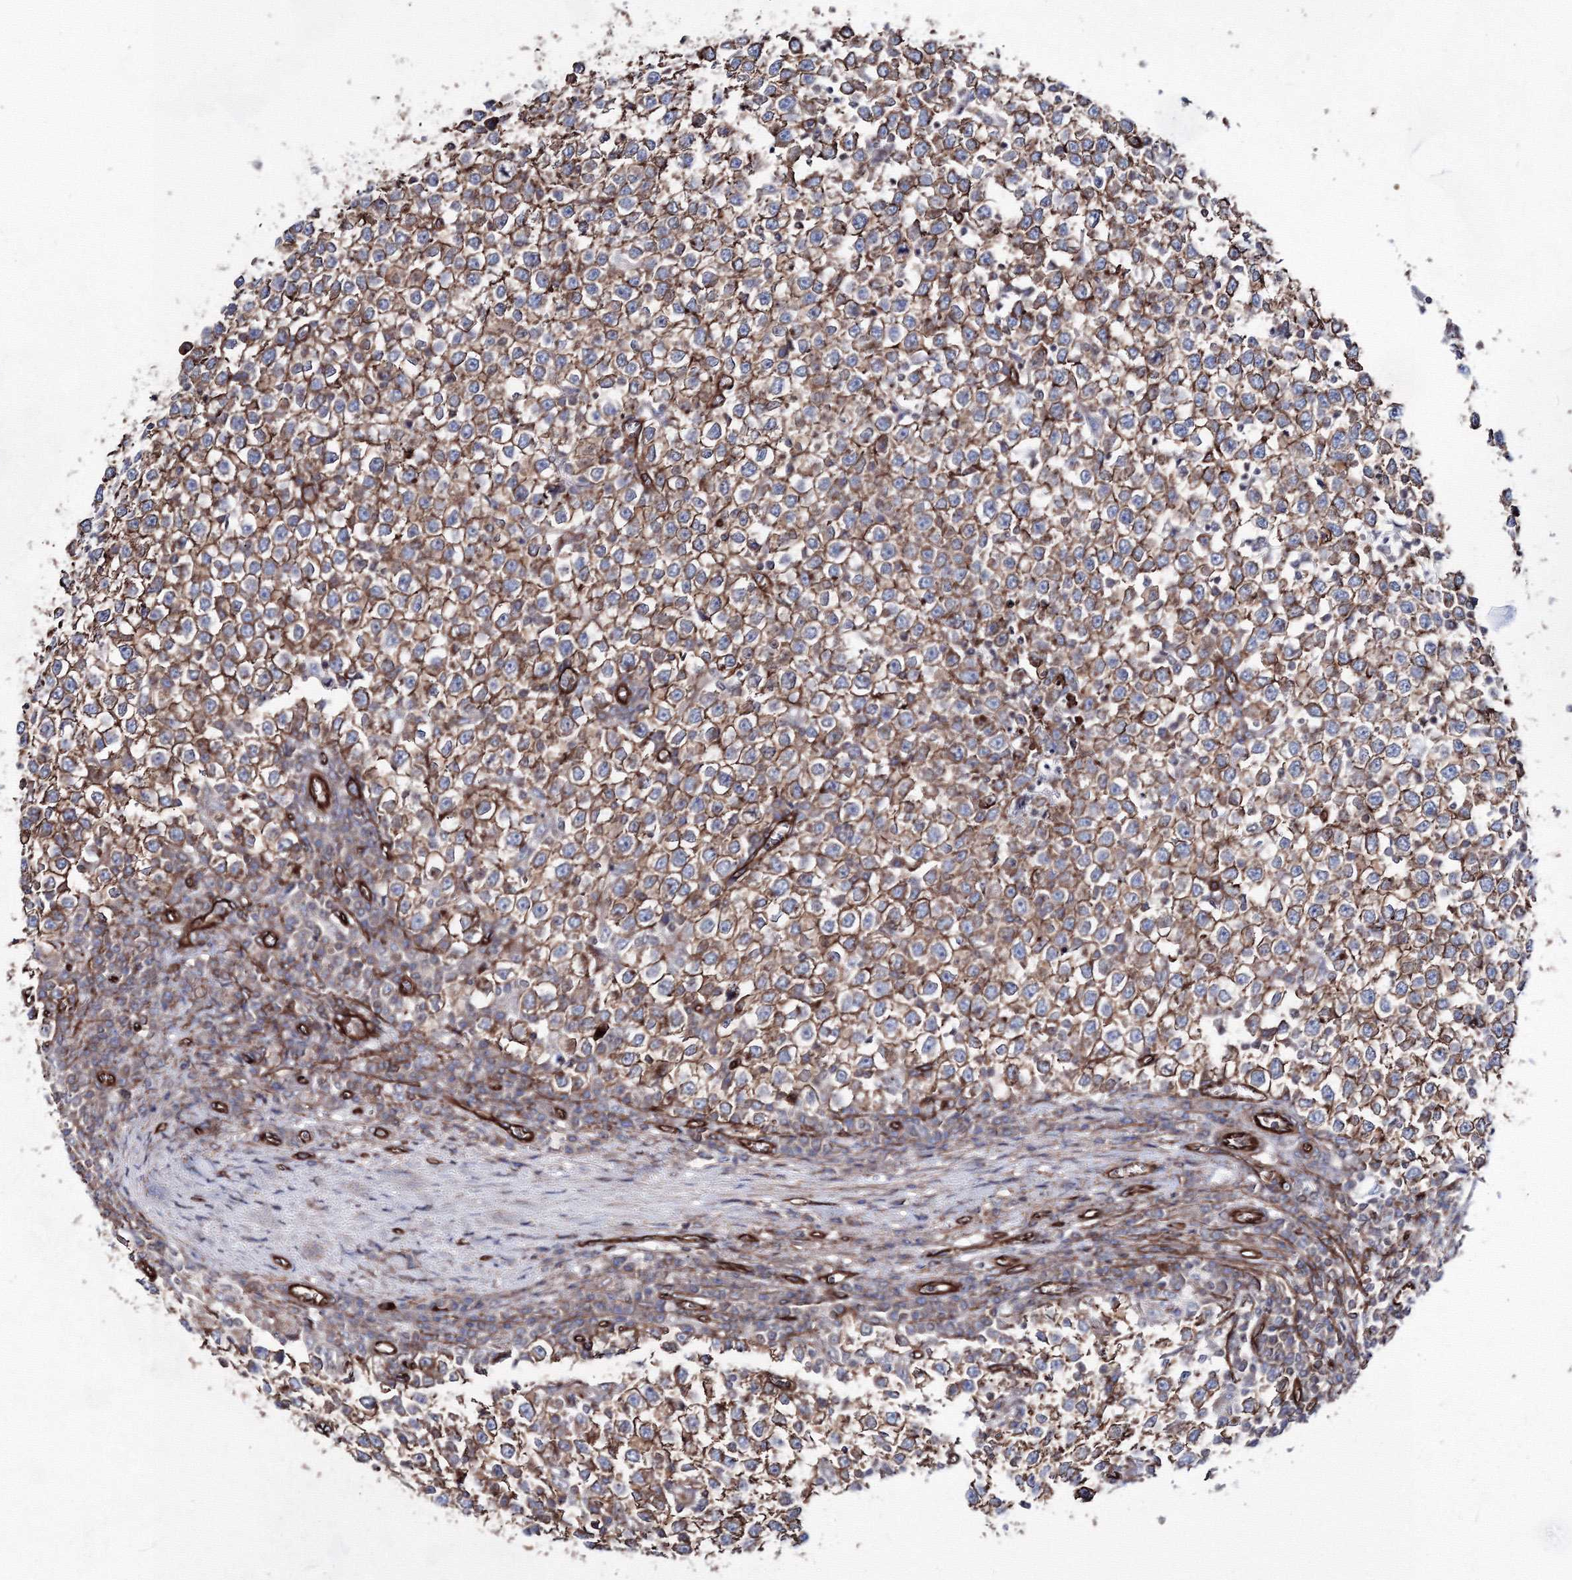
{"staining": {"intensity": "moderate", "quantity": ">75%", "location": "cytoplasmic/membranous"}, "tissue": "testis cancer", "cell_type": "Tumor cells", "image_type": "cancer", "snomed": [{"axis": "morphology", "description": "Seminoma, NOS"}, {"axis": "topography", "description": "Testis"}], "caption": "Immunohistochemical staining of testis seminoma demonstrates moderate cytoplasmic/membranous protein positivity in approximately >75% of tumor cells.", "gene": "ANKRD37", "patient": {"sex": "male", "age": 65}}